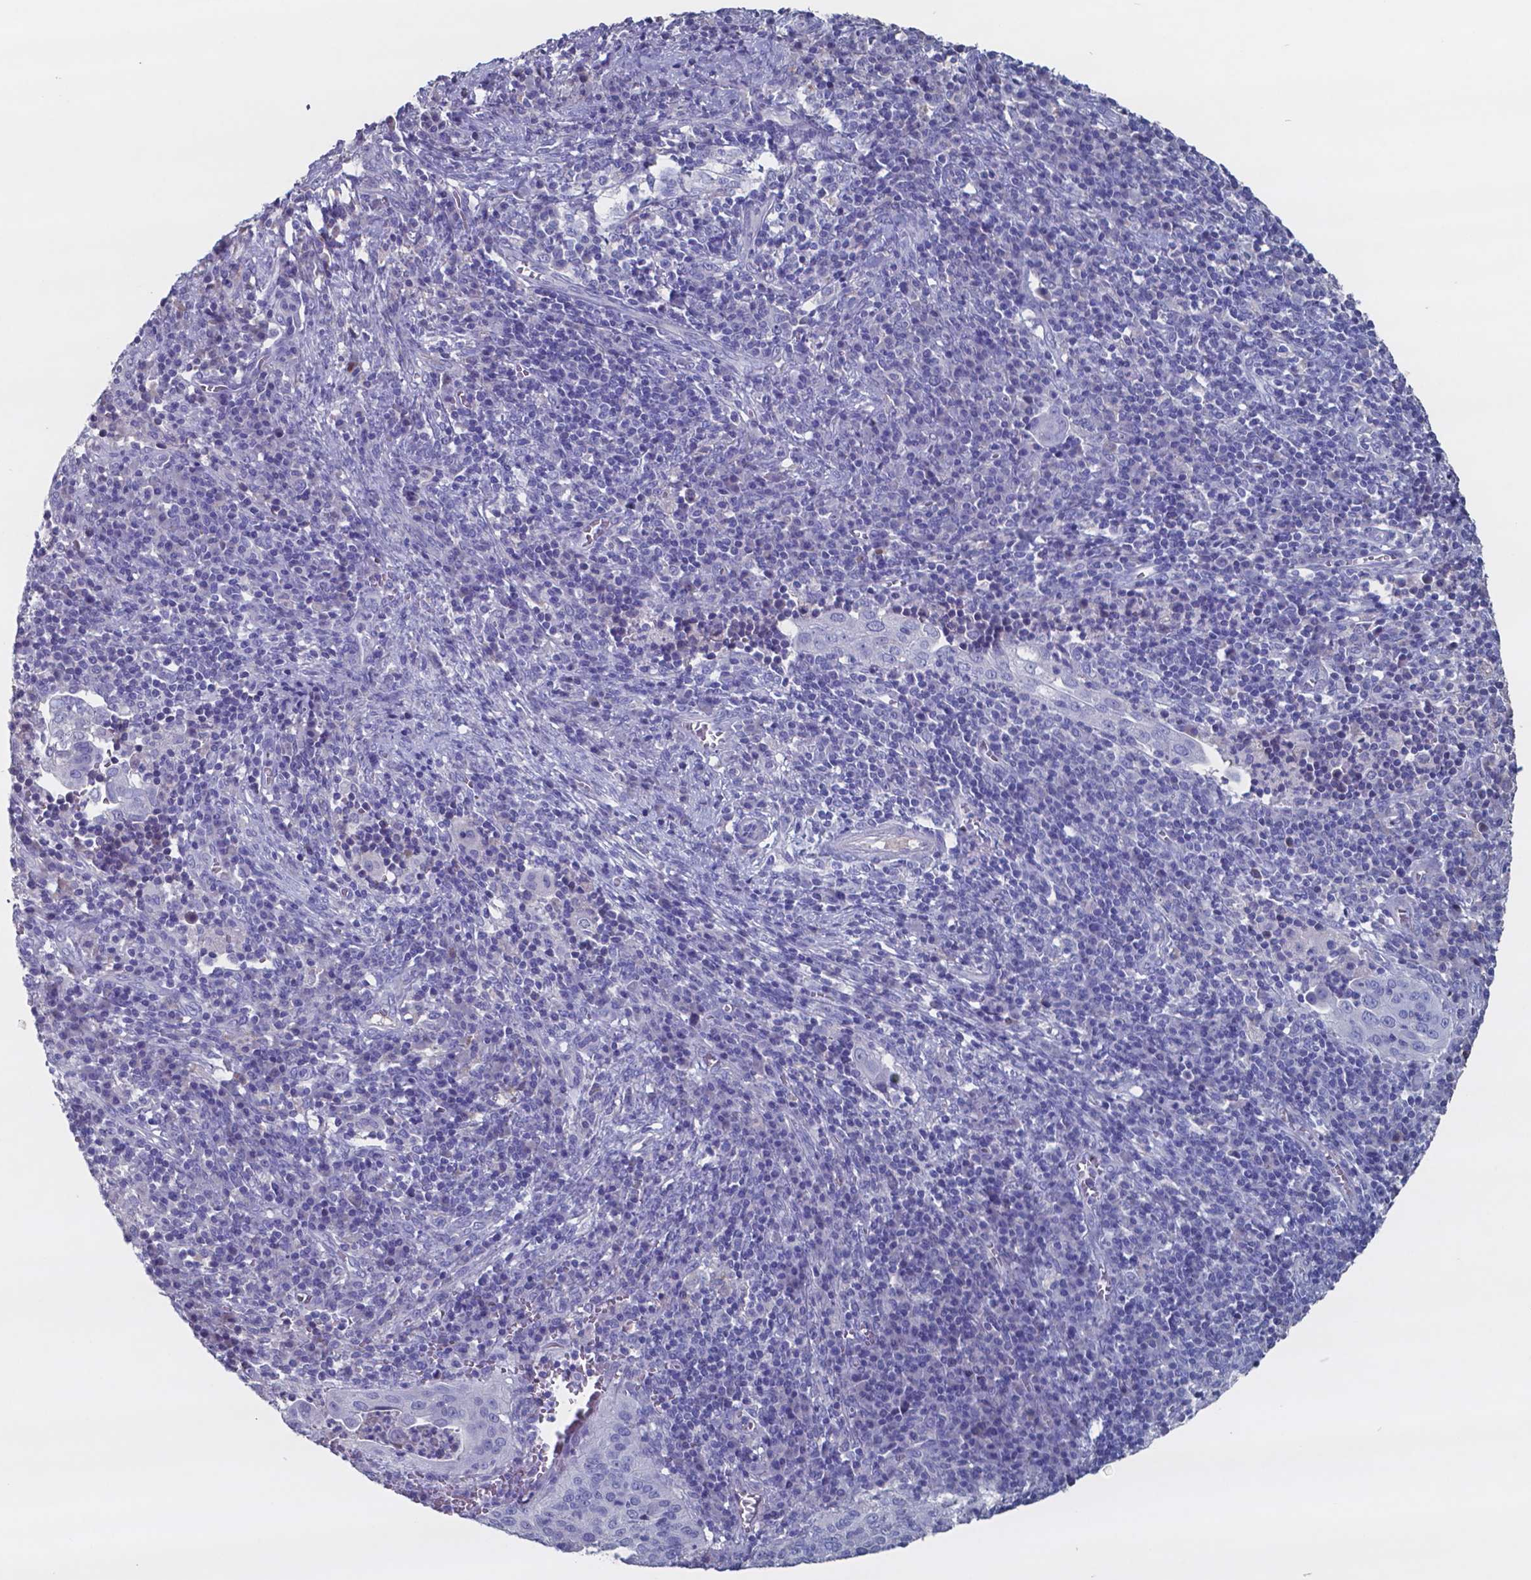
{"staining": {"intensity": "negative", "quantity": "none", "location": "none"}, "tissue": "cervical cancer", "cell_type": "Tumor cells", "image_type": "cancer", "snomed": [{"axis": "morphology", "description": "Squamous cell carcinoma, NOS"}, {"axis": "topography", "description": "Cervix"}], "caption": "Tumor cells are negative for brown protein staining in squamous cell carcinoma (cervical).", "gene": "TTR", "patient": {"sex": "female", "age": 39}}